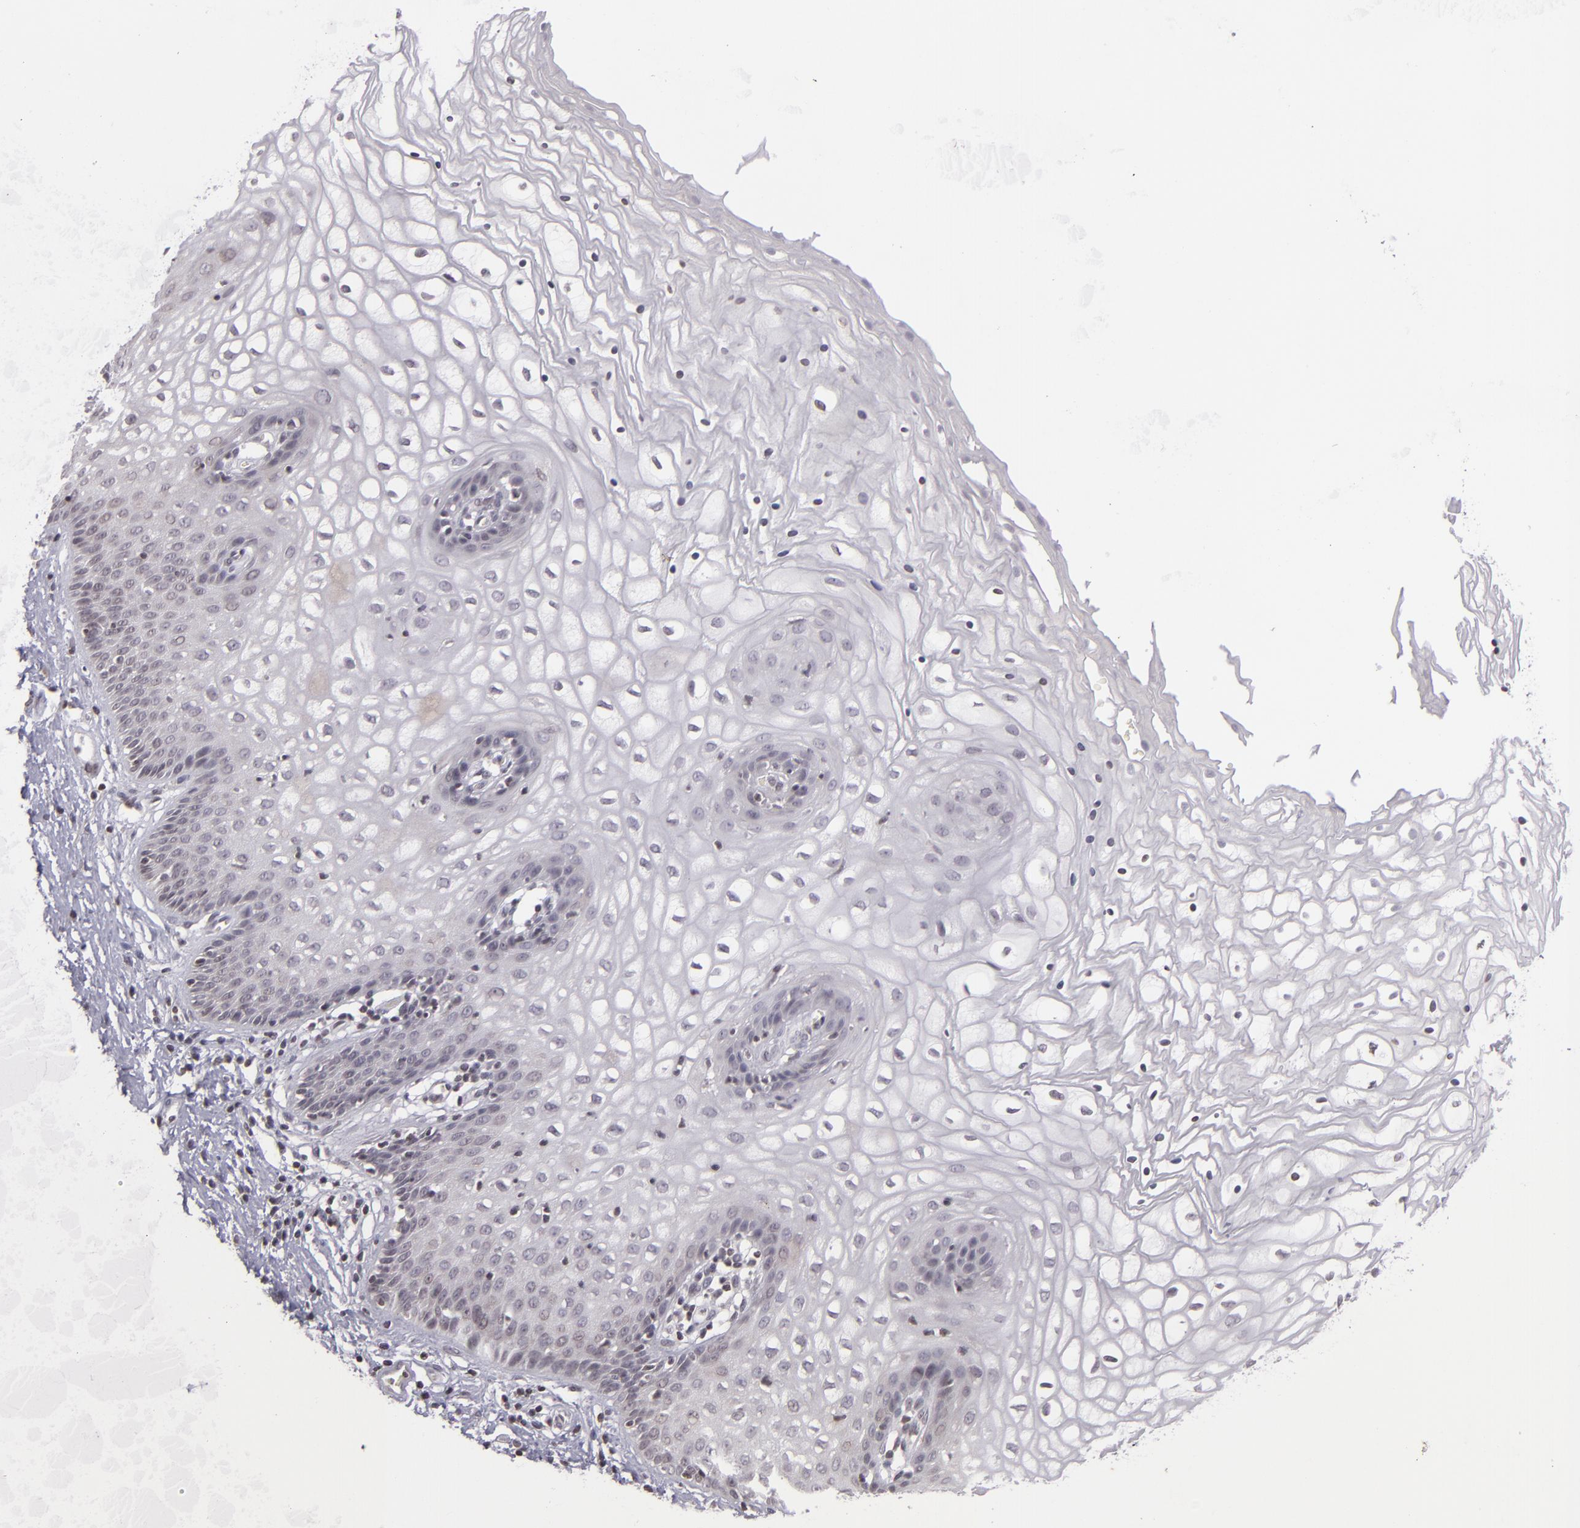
{"staining": {"intensity": "negative", "quantity": "none", "location": "none"}, "tissue": "vagina", "cell_type": "Squamous epithelial cells", "image_type": "normal", "snomed": [{"axis": "morphology", "description": "Normal tissue, NOS"}, {"axis": "topography", "description": "Vagina"}], "caption": "This is an immunohistochemistry (IHC) micrograph of normal human vagina. There is no positivity in squamous epithelial cells.", "gene": "AKAP6", "patient": {"sex": "female", "age": 34}}